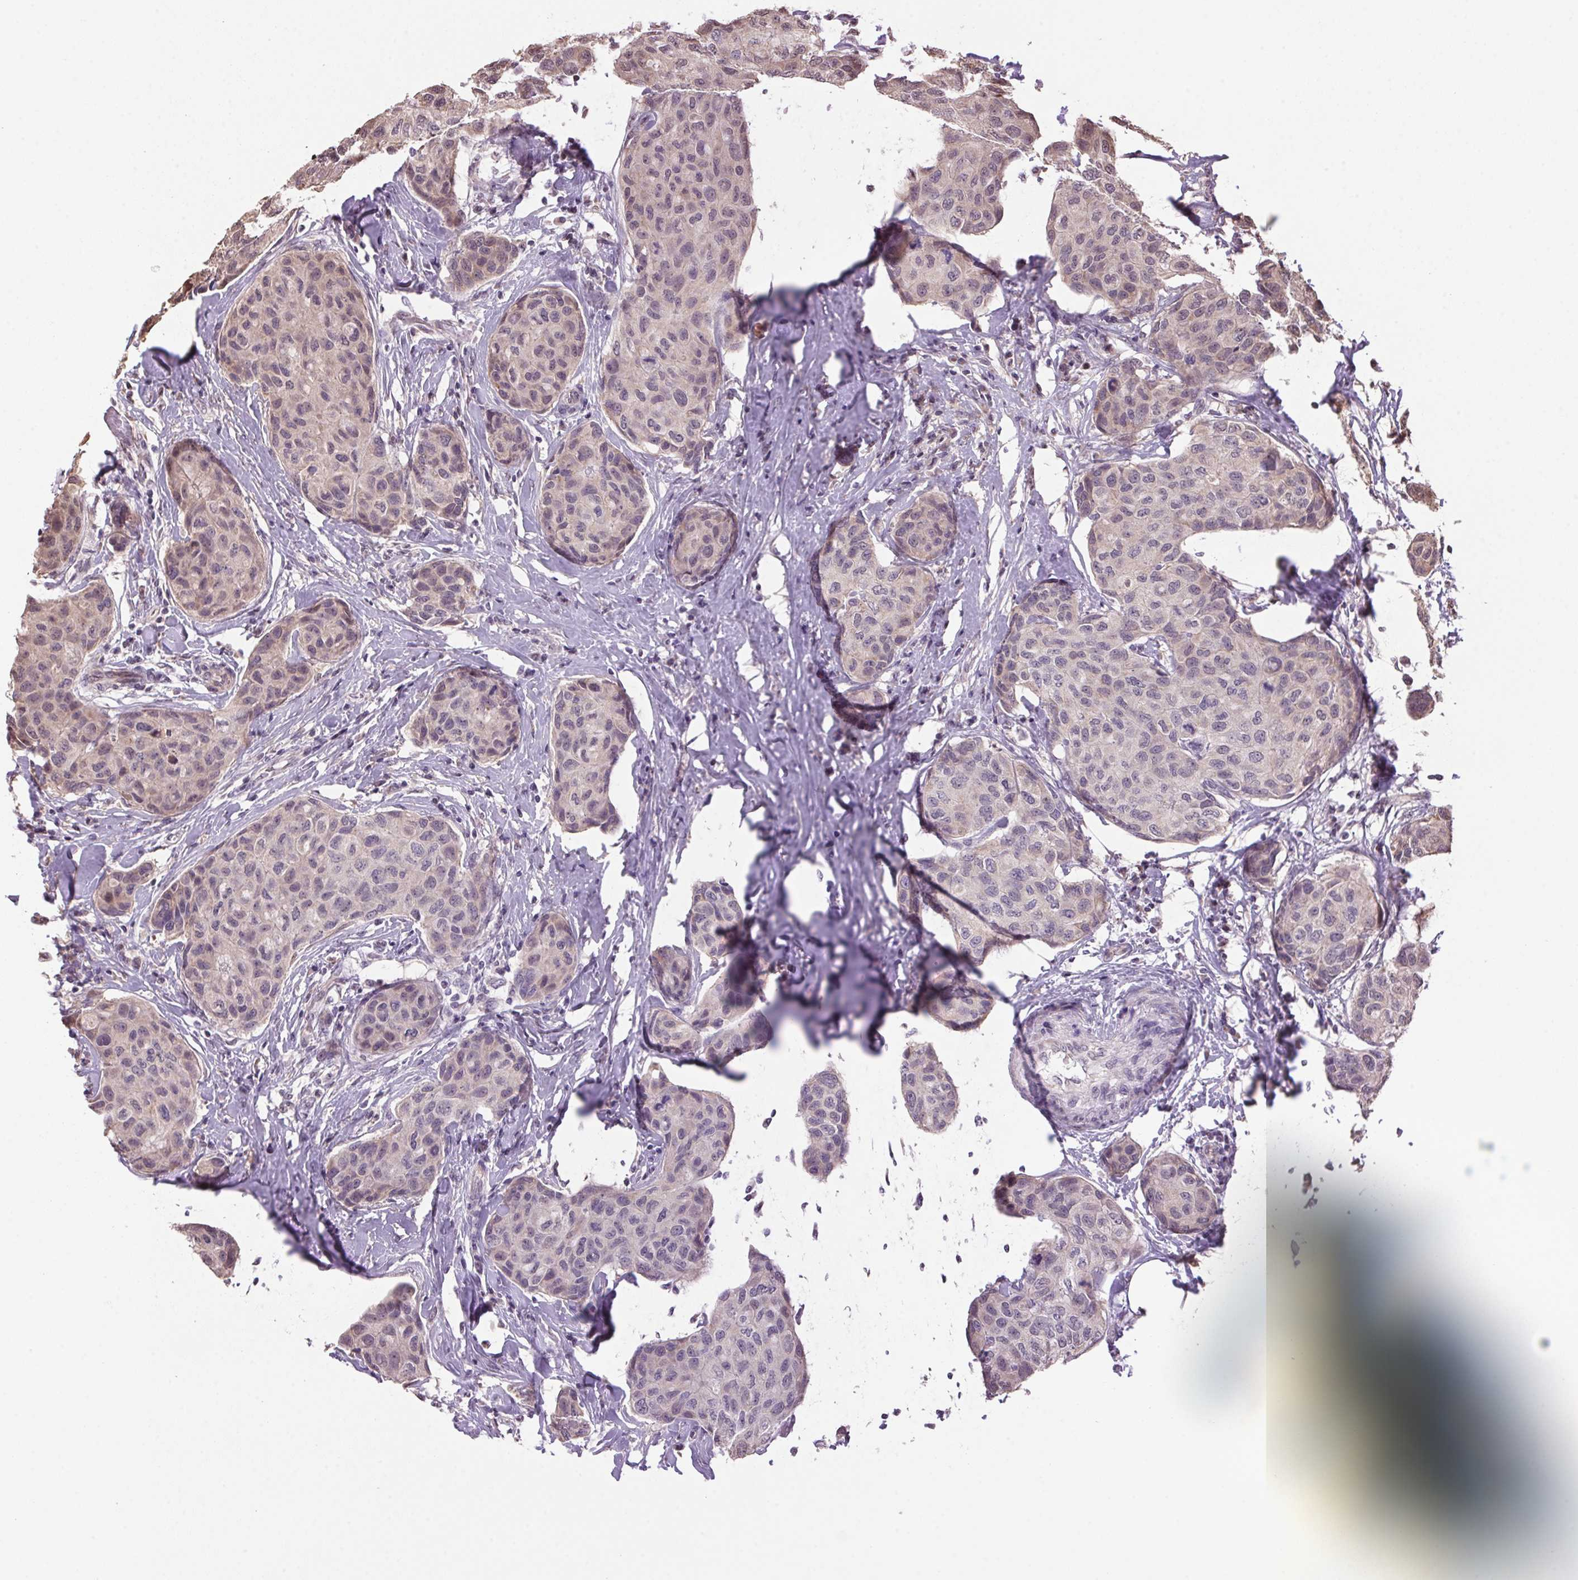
{"staining": {"intensity": "weak", "quantity": ">75%", "location": "nuclear"}, "tissue": "breast cancer", "cell_type": "Tumor cells", "image_type": "cancer", "snomed": [{"axis": "morphology", "description": "Duct carcinoma"}, {"axis": "topography", "description": "Breast"}], "caption": "IHC (DAB (3,3'-diaminobenzidine)) staining of human breast infiltrating ductal carcinoma exhibits weak nuclear protein expression in approximately >75% of tumor cells.", "gene": "VWA3B", "patient": {"sex": "female", "age": 80}}